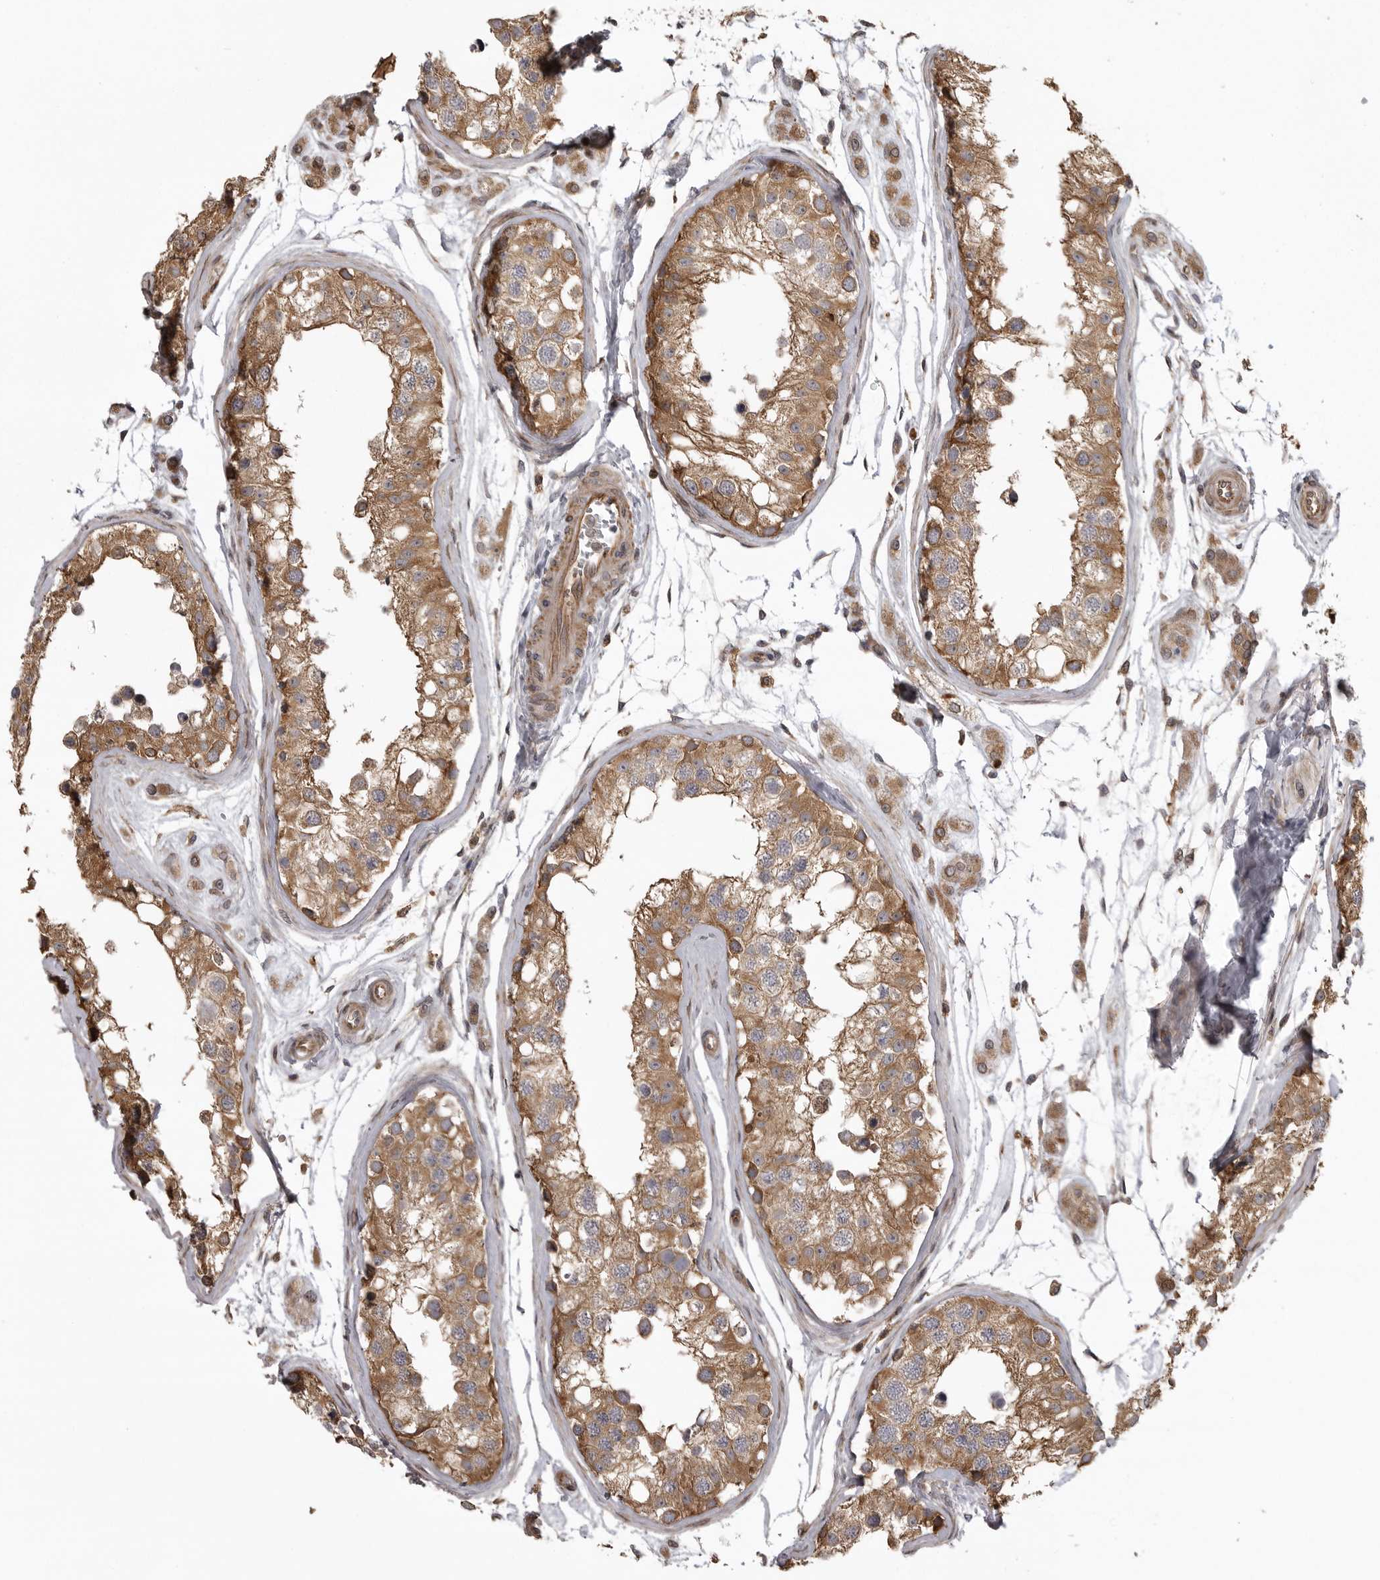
{"staining": {"intensity": "moderate", "quantity": ">75%", "location": "cytoplasmic/membranous"}, "tissue": "testis", "cell_type": "Cells in seminiferous ducts", "image_type": "normal", "snomed": [{"axis": "morphology", "description": "Normal tissue, NOS"}, {"axis": "morphology", "description": "Adenocarcinoma, metastatic, NOS"}, {"axis": "topography", "description": "Testis"}], "caption": "Protein staining of benign testis demonstrates moderate cytoplasmic/membranous staining in approximately >75% of cells in seminiferous ducts. Using DAB (3,3'-diaminobenzidine) (brown) and hematoxylin (blue) stains, captured at high magnification using brightfield microscopy.", "gene": "ZNRF1", "patient": {"sex": "male", "age": 26}}